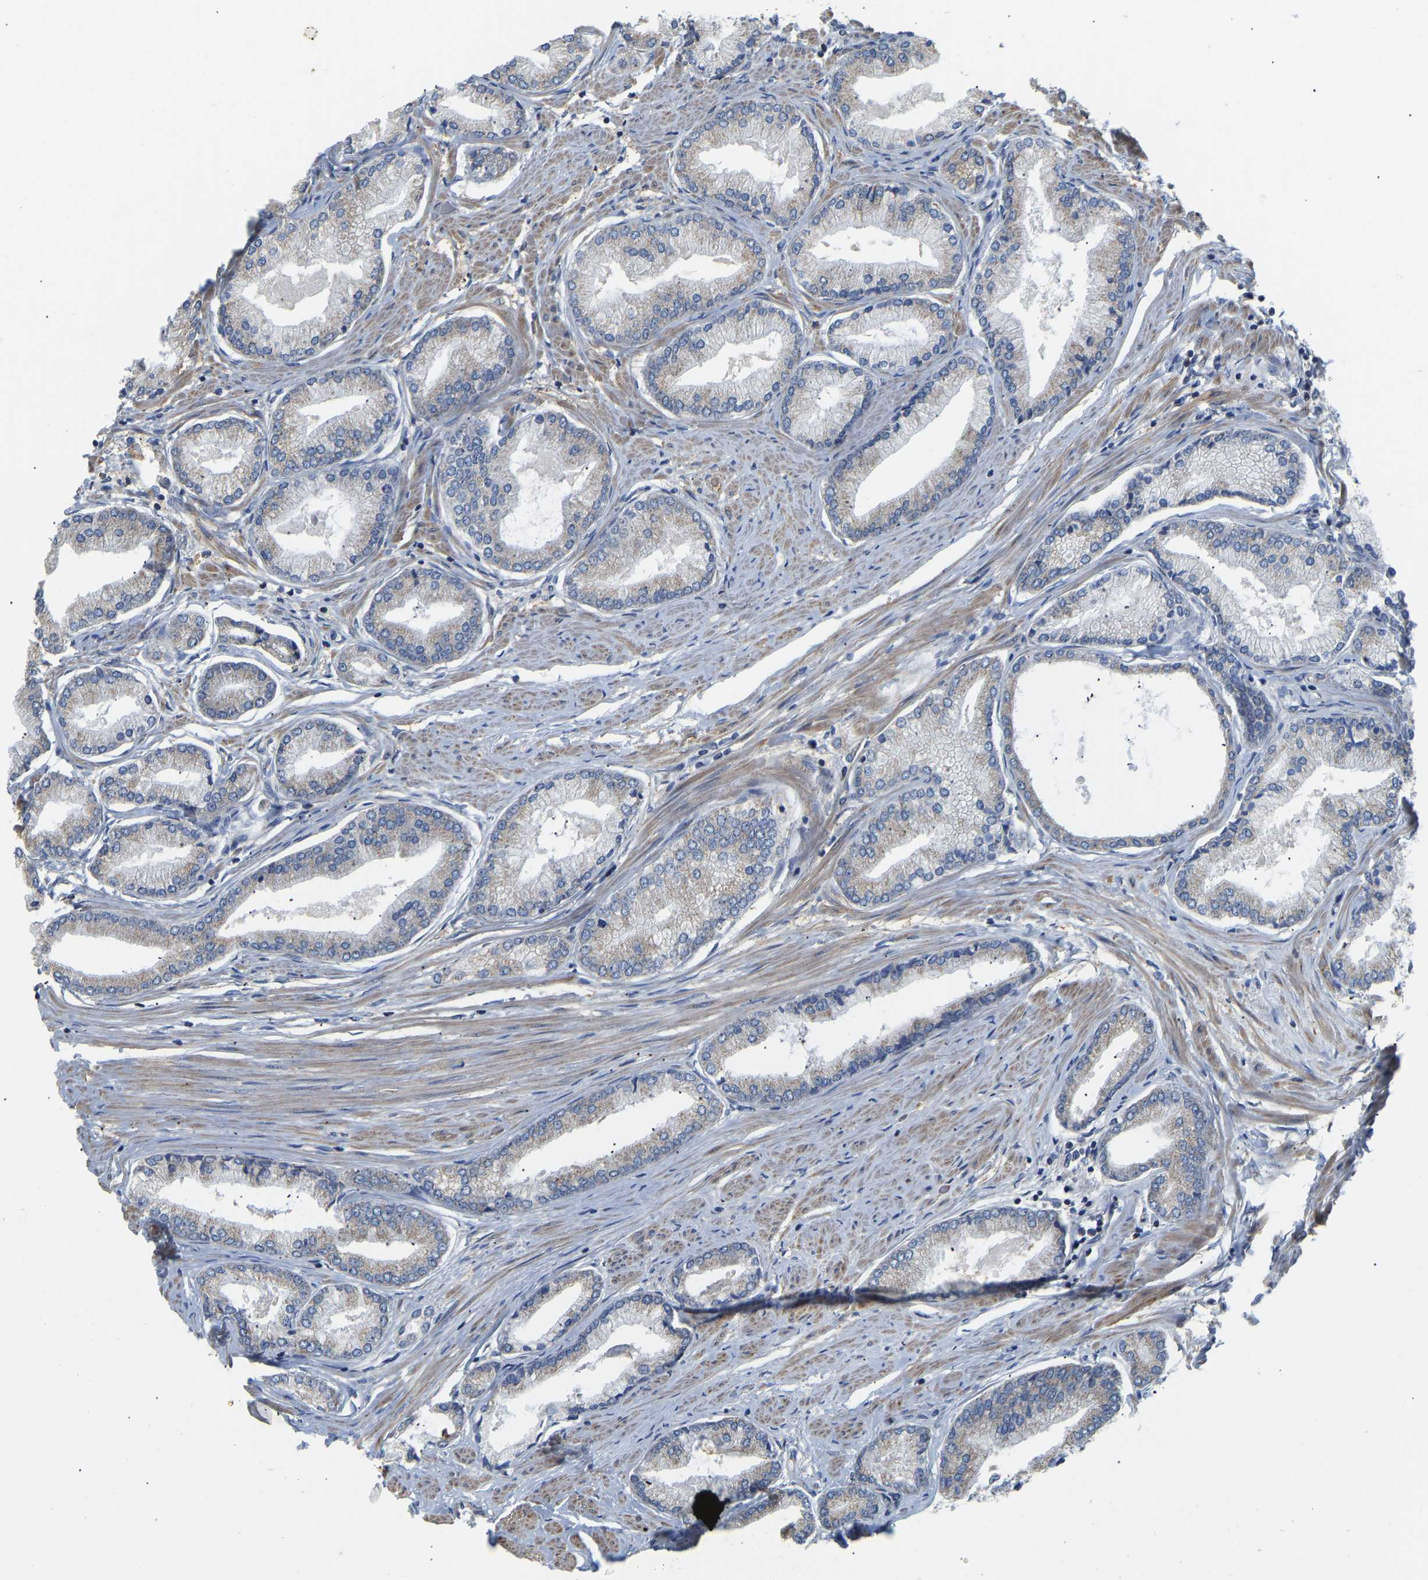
{"staining": {"intensity": "negative", "quantity": "none", "location": "none"}, "tissue": "prostate cancer", "cell_type": "Tumor cells", "image_type": "cancer", "snomed": [{"axis": "morphology", "description": "Adenocarcinoma, High grade"}, {"axis": "topography", "description": "Prostate"}], "caption": "Image shows no significant protein staining in tumor cells of prostate cancer (adenocarcinoma (high-grade)).", "gene": "HACD2", "patient": {"sex": "male", "age": 61}}